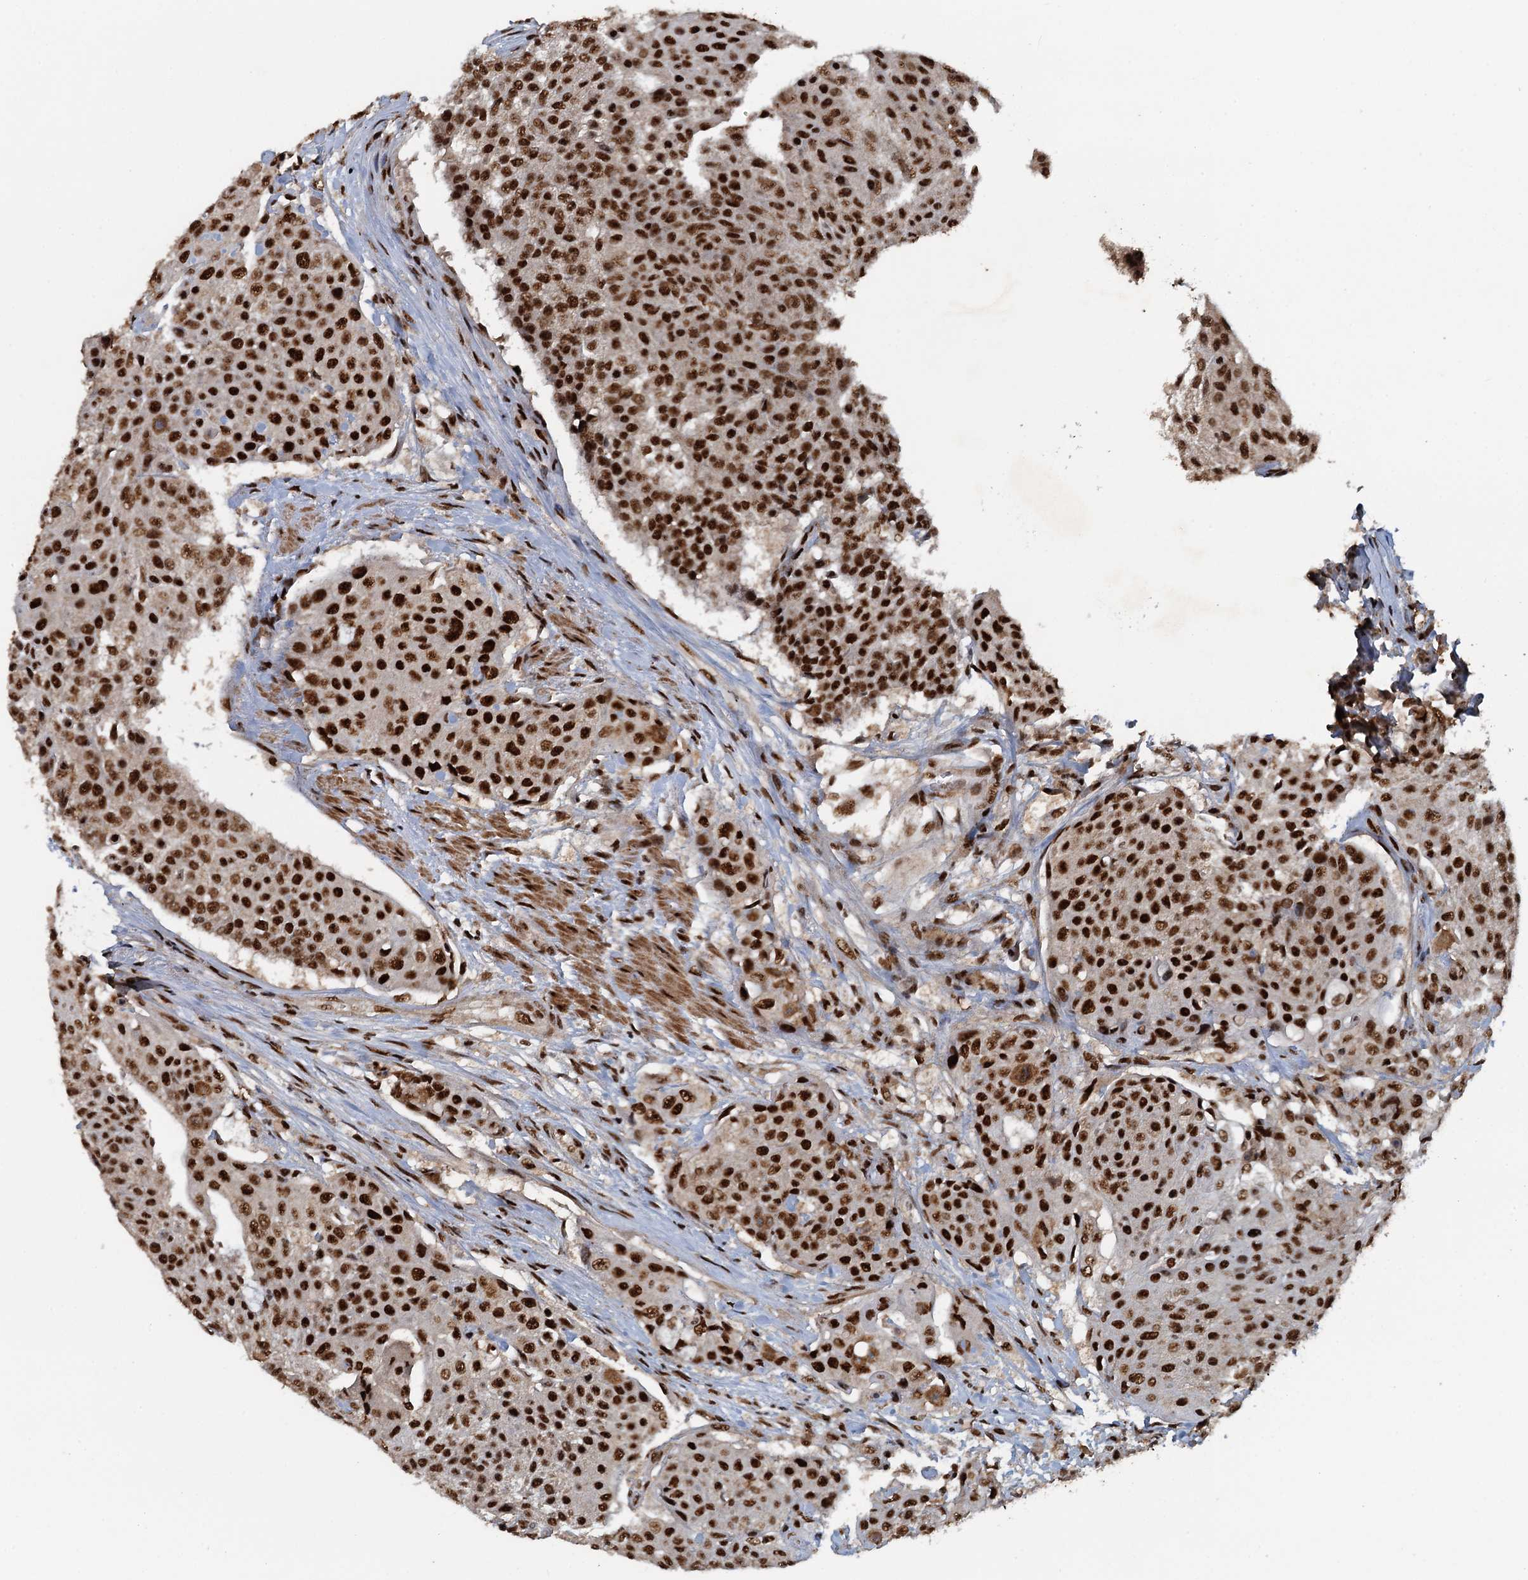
{"staining": {"intensity": "strong", "quantity": ">75%", "location": "nuclear"}, "tissue": "urothelial cancer", "cell_type": "Tumor cells", "image_type": "cancer", "snomed": [{"axis": "morphology", "description": "Urothelial carcinoma, High grade"}, {"axis": "topography", "description": "Urinary bladder"}], "caption": "A brown stain labels strong nuclear expression of a protein in urothelial cancer tumor cells. (Stains: DAB in brown, nuclei in blue, Microscopy: brightfield microscopy at high magnification).", "gene": "ZC3H18", "patient": {"sex": "female", "age": 63}}